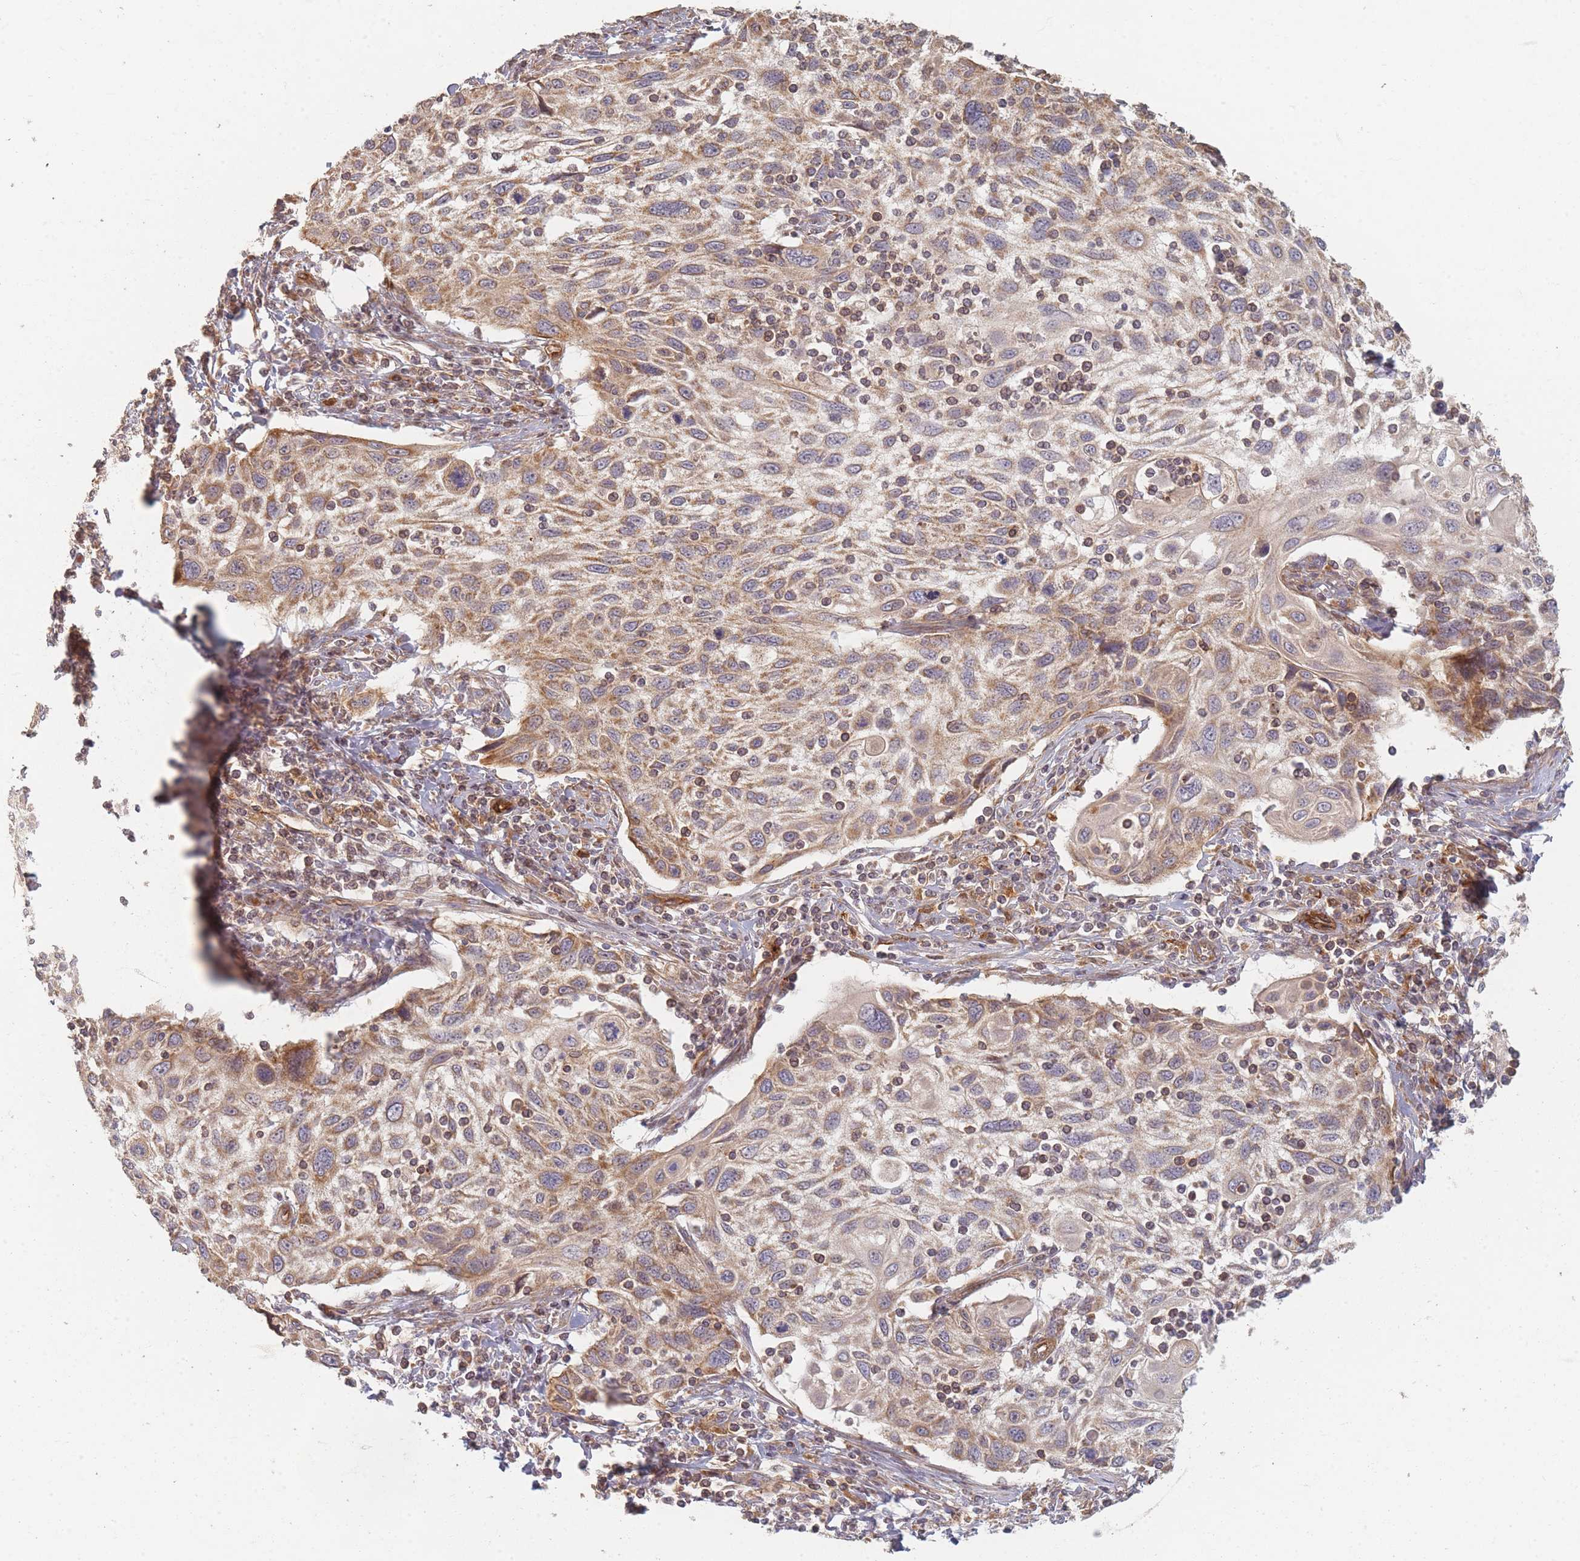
{"staining": {"intensity": "strong", "quantity": "25%-75%", "location": "cytoplasmic/membranous"}, "tissue": "cervical cancer", "cell_type": "Tumor cells", "image_type": "cancer", "snomed": [{"axis": "morphology", "description": "Squamous cell carcinoma, NOS"}, {"axis": "topography", "description": "Cervix"}], "caption": "Human cervical cancer (squamous cell carcinoma) stained with a brown dye exhibits strong cytoplasmic/membranous positive staining in about 25%-75% of tumor cells.", "gene": "MRPS6", "patient": {"sex": "female", "age": 70}}